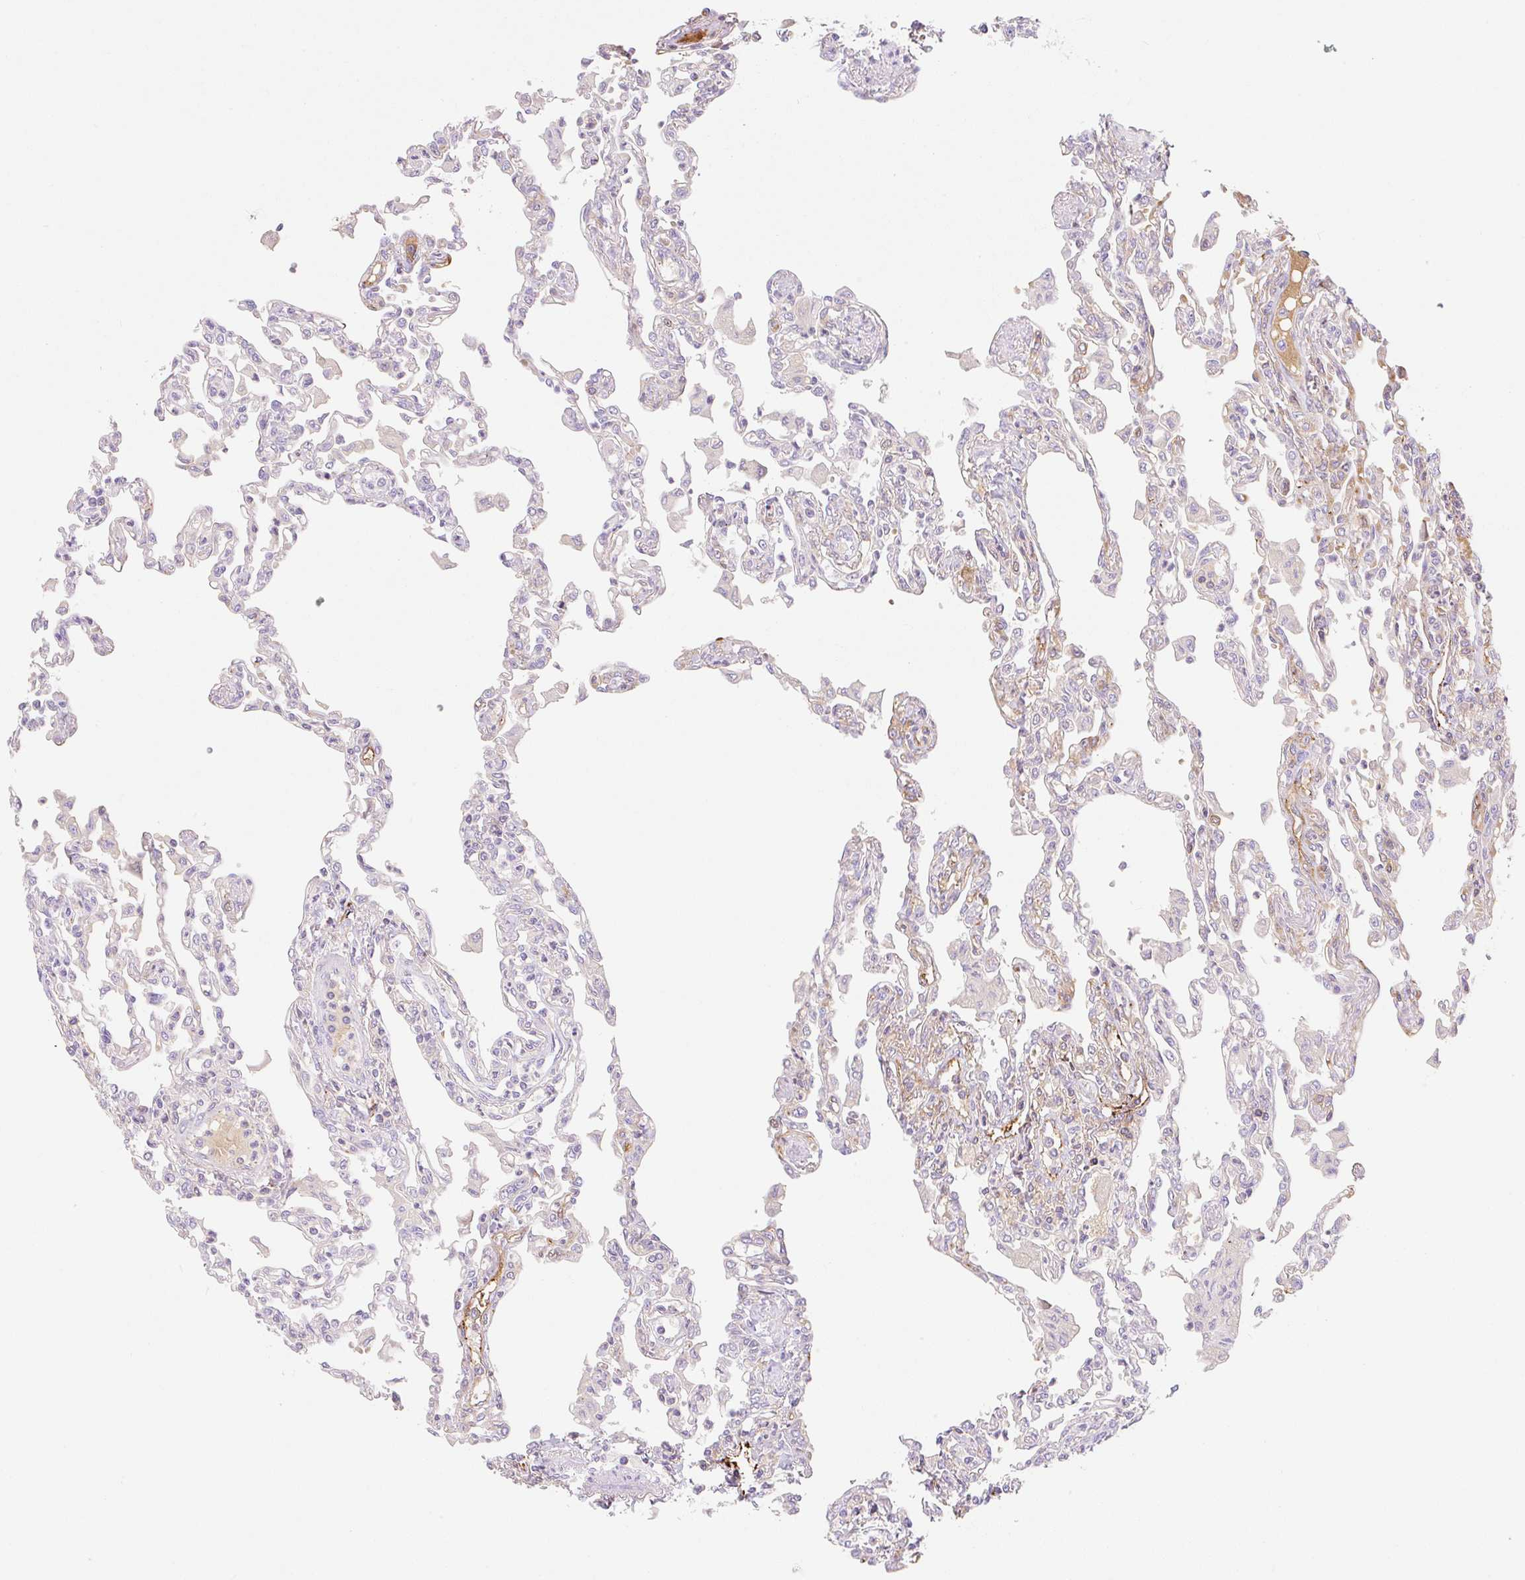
{"staining": {"intensity": "negative", "quantity": "none", "location": "none"}, "tissue": "lung", "cell_type": "Alveolar cells", "image_type": "normal", "snomed": [{"axis": "morphology", "description": "Normal tissue, NOS"}, {"axis": "topography", "description": "Bronchus"}, {"axis": "topography", "description": "Lung"}], "caption": "The histopathology image shows no significant positivity in alveolar cells of lung.", "gene": "LYVE1", "patient": {"sex": "female", "age": 49}}